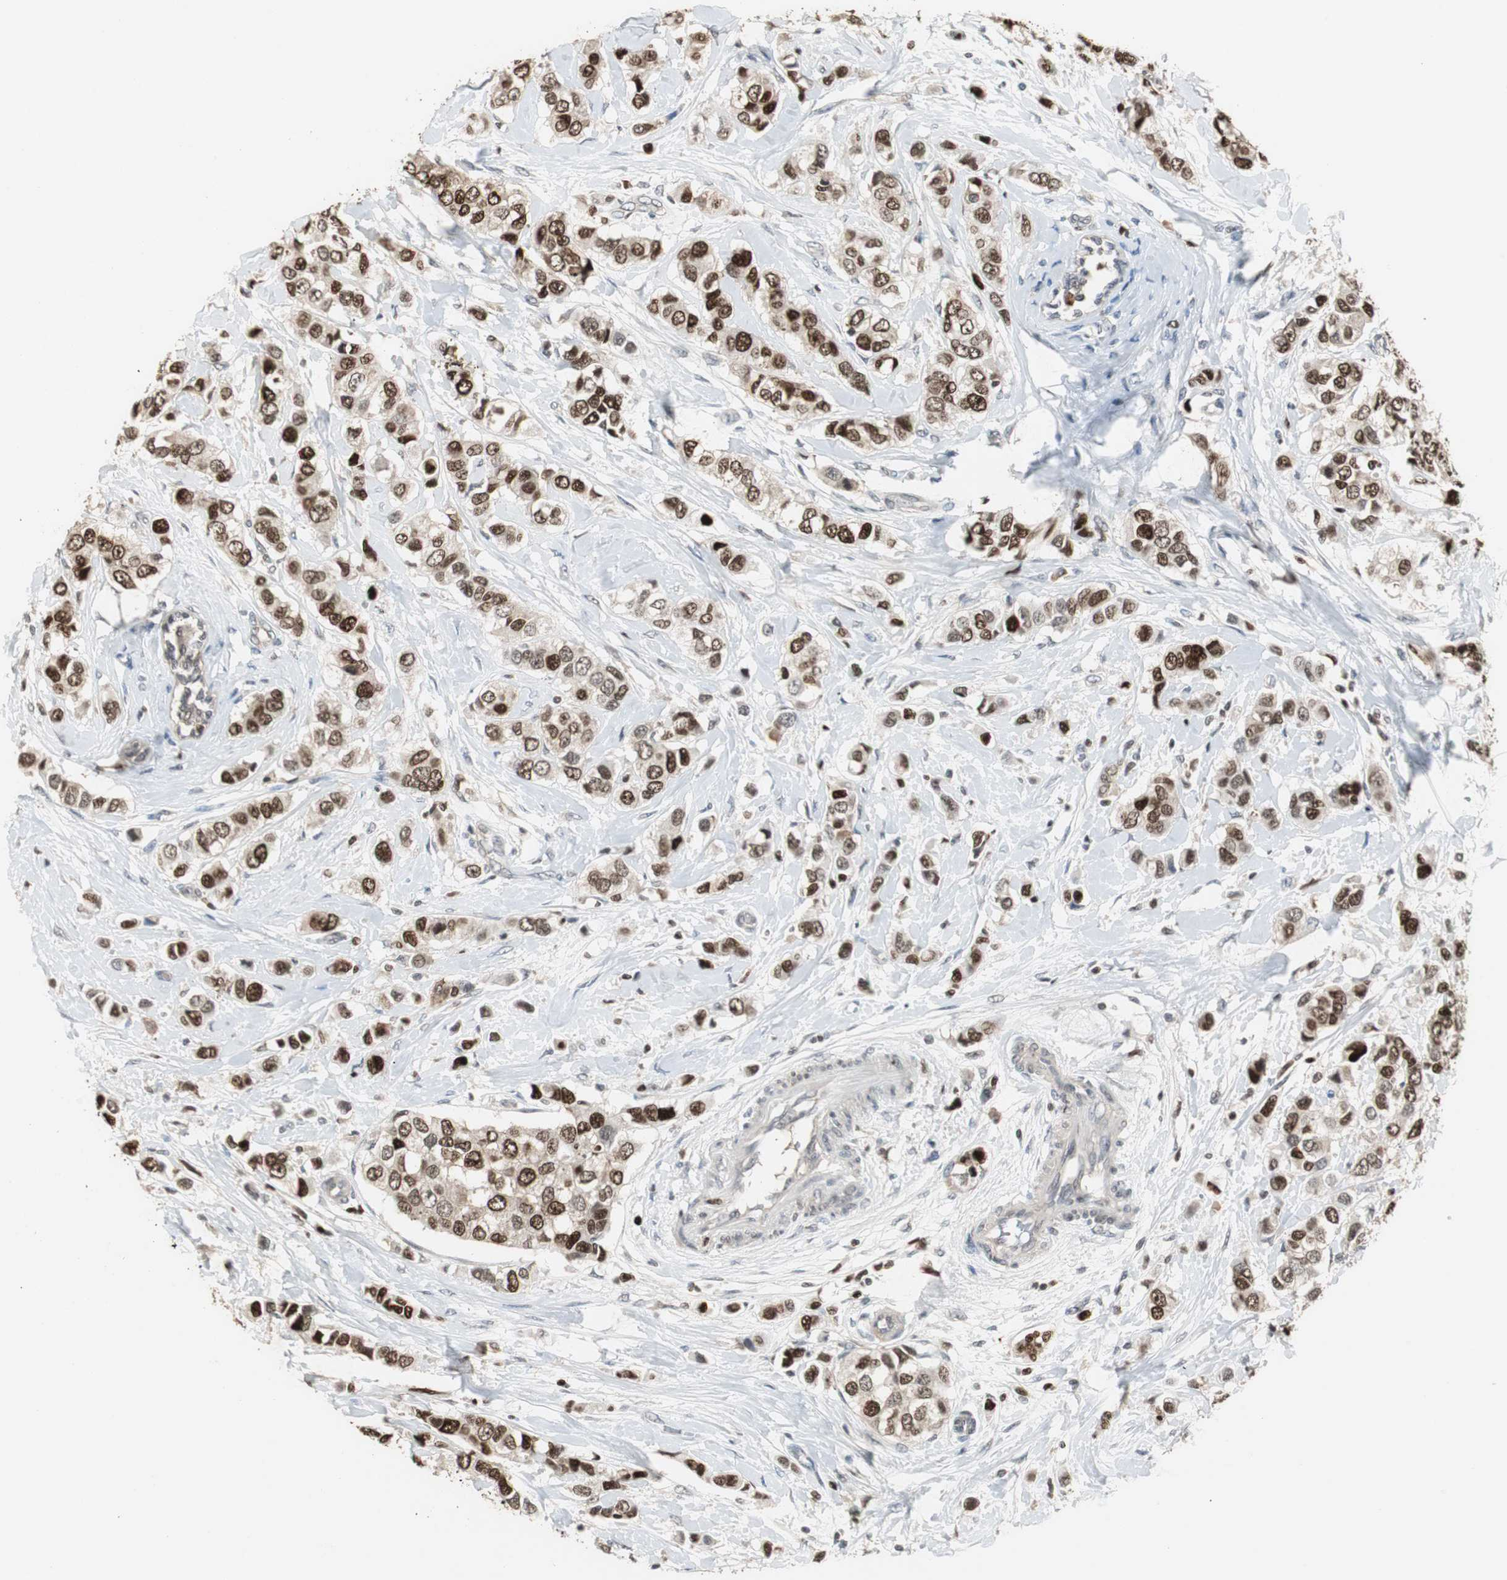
{"staining": {"intensity": "strong", "quantity": ">75%", "location": "nuclear"}, "tissue": "breast cancer", "cell_type": "Tumor cells", "image_type": "cancer", "snomed": [{"axis": "morphology", "description": "Duct carcinoma"}, {"axis": "topography", "description": "Breast"}], "caption": "Immunohistochemistry (IHC) (DAB (3,3'-diaminobenzidine)) staining of breast cancer shows strong nuclear protein expression in about >75% of tumor cells.", "gene": "FEN1", "patient": {"sex": "female", "age": 50}}